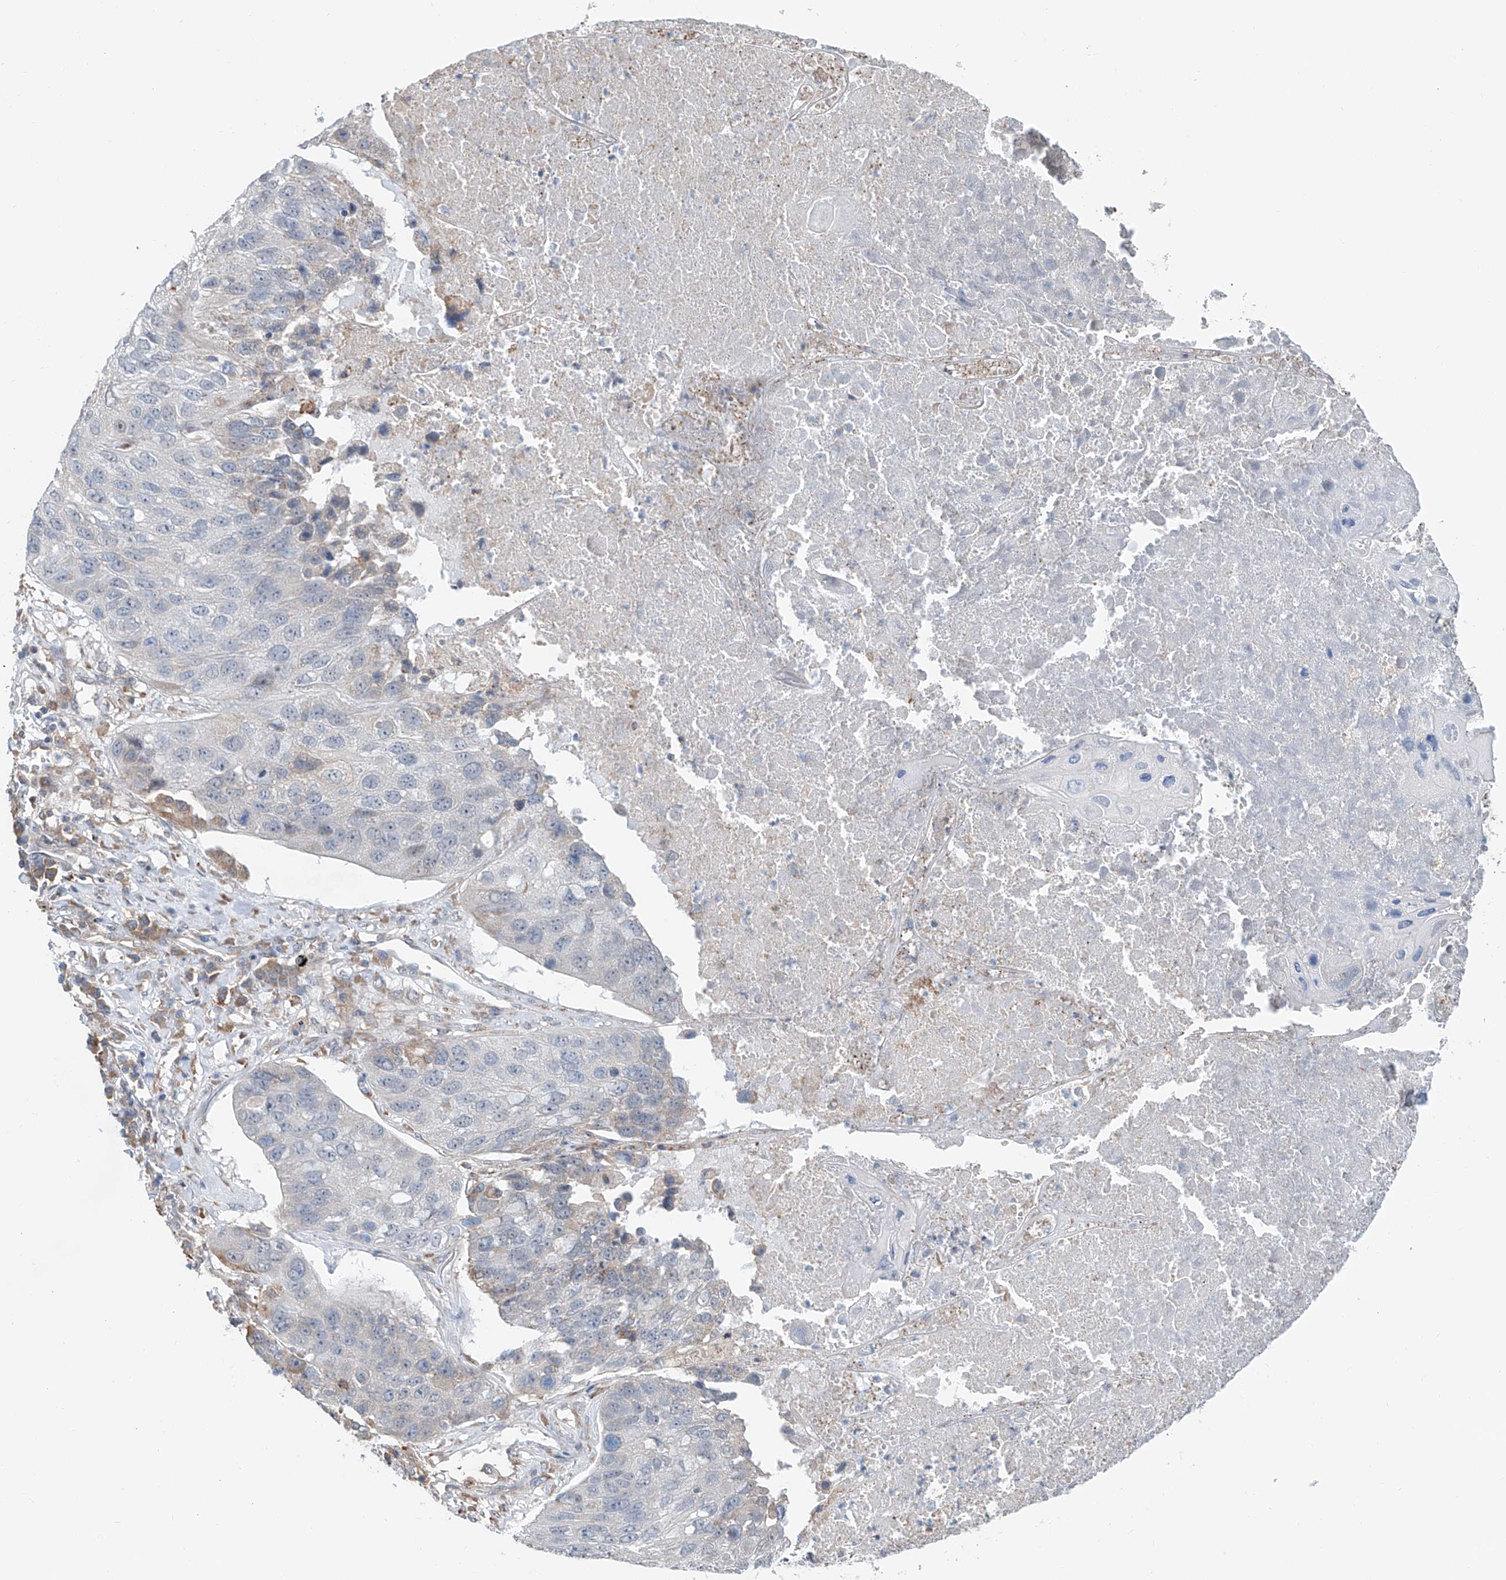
{"staining": {"intensity": "negative", "quantity": "none", "location": "none"}, "tissue": "lung cancer", "cell_type": "Tumor cells", "image_type": "cancer", "snomed": [{"axis": "morphology", "description": "Squamous cell carcinoma, NOS"}, {"axis": "topography", "description": "Lung"}], "caption": "A high-resolution image shows IHC staining of lung cancer, which reveals no significant expression in tumor cells. The staining is performed using DAB brown chromogen with nuclei counter-stained in using hematoxylin.", "gene": "KCNK10", "patient": {"sex": "male", "age": 61}}